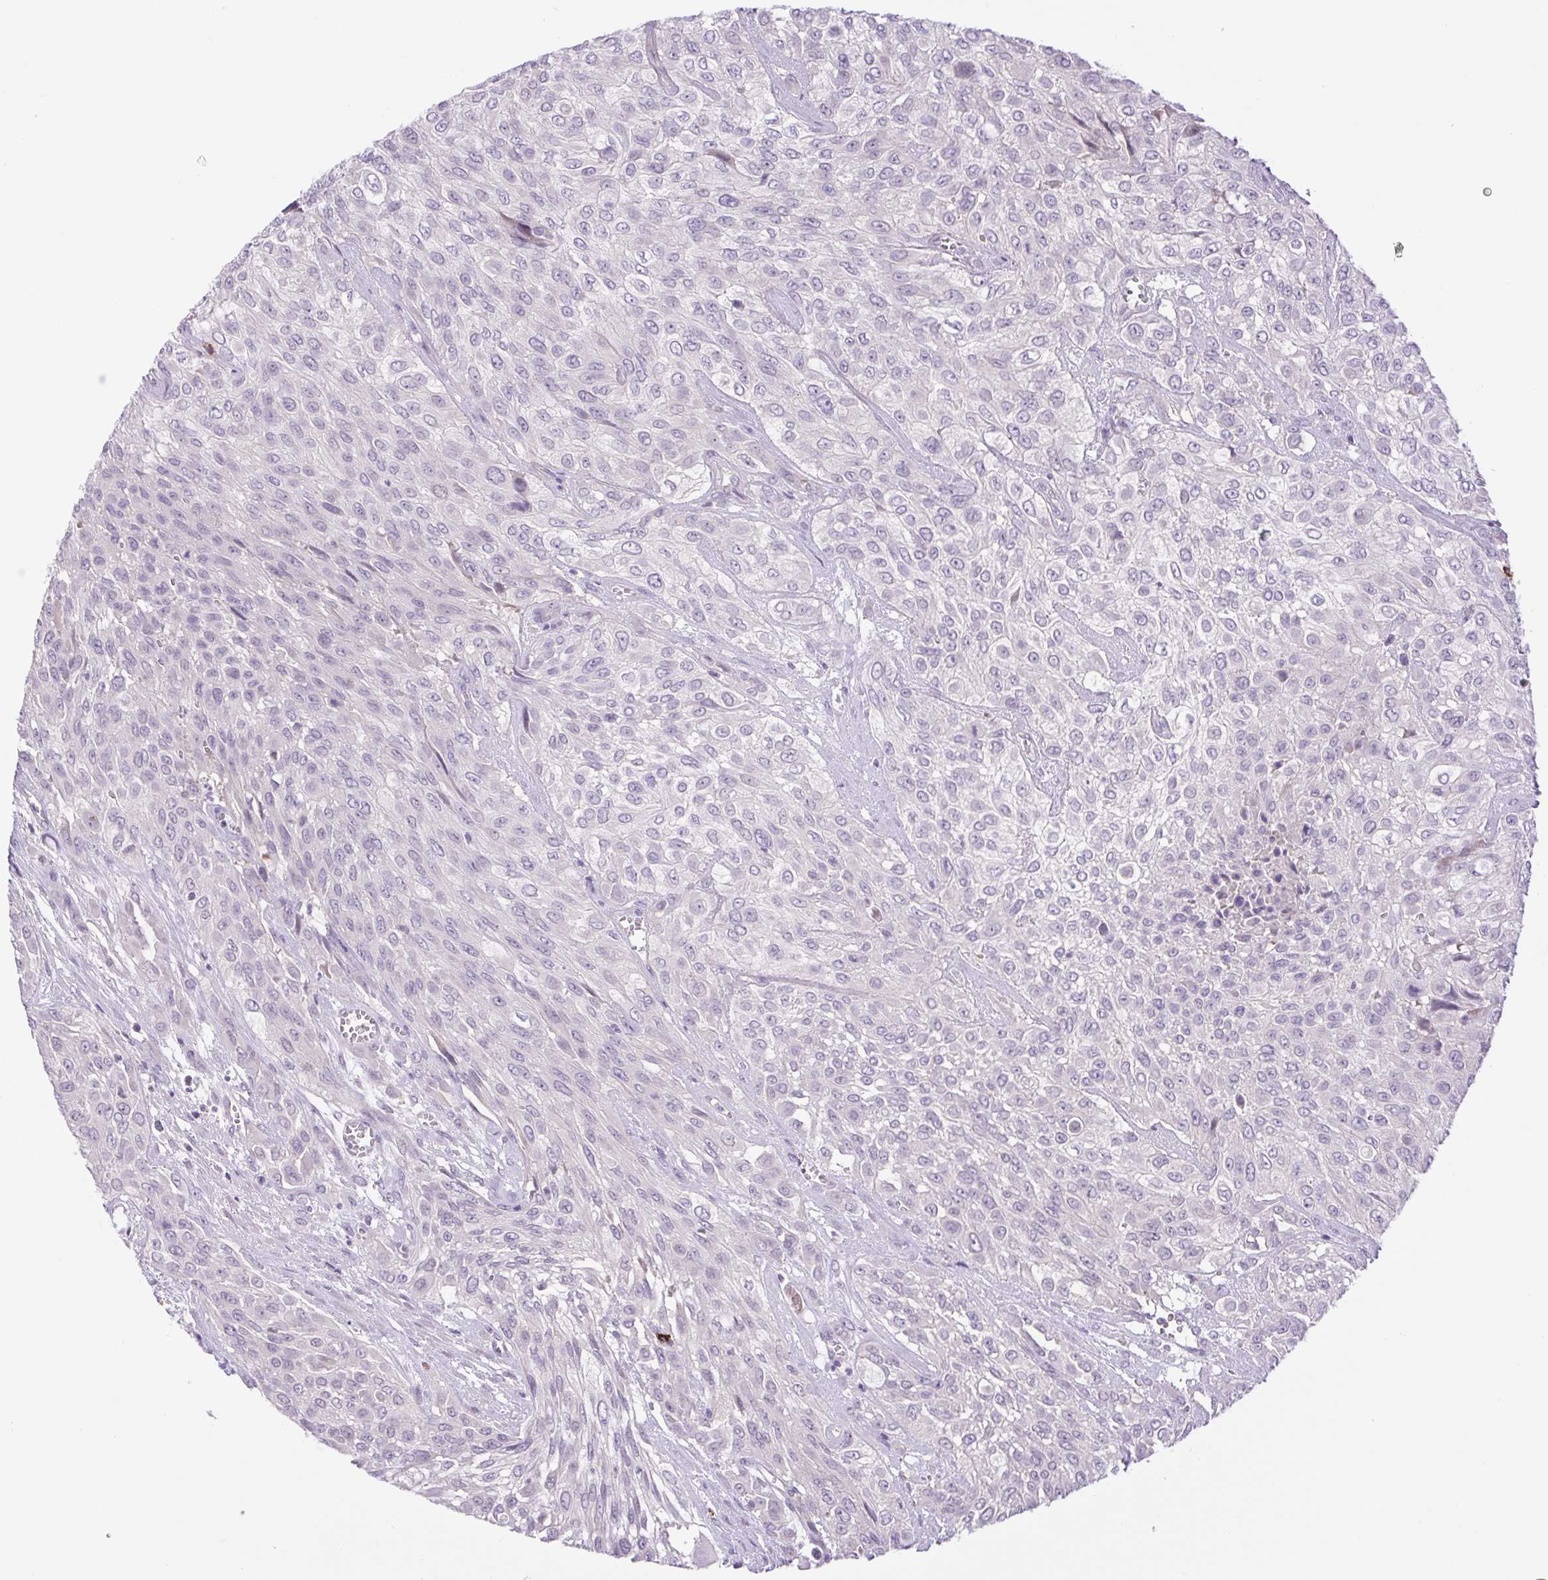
{"staining": {"intensity": "negative", "quantity": "none", "location": "none"}, "tissue": "urothelial cancer", "cell_type": "Tumor cells", "image_type": "cancer", "snomed": [{"axis": "morphology", "description": "Urothelial carcinoma, High grade"}, {"axis": "topography", "description": "Urinary bladder"}], "caption": "High power microscopy histopathology image of an IHC micrograph of urothelial cancer, revealing no significant expression in tumor cells.", "gene": "FAM177B", "patient": {"sex": "male", "age": 57}}